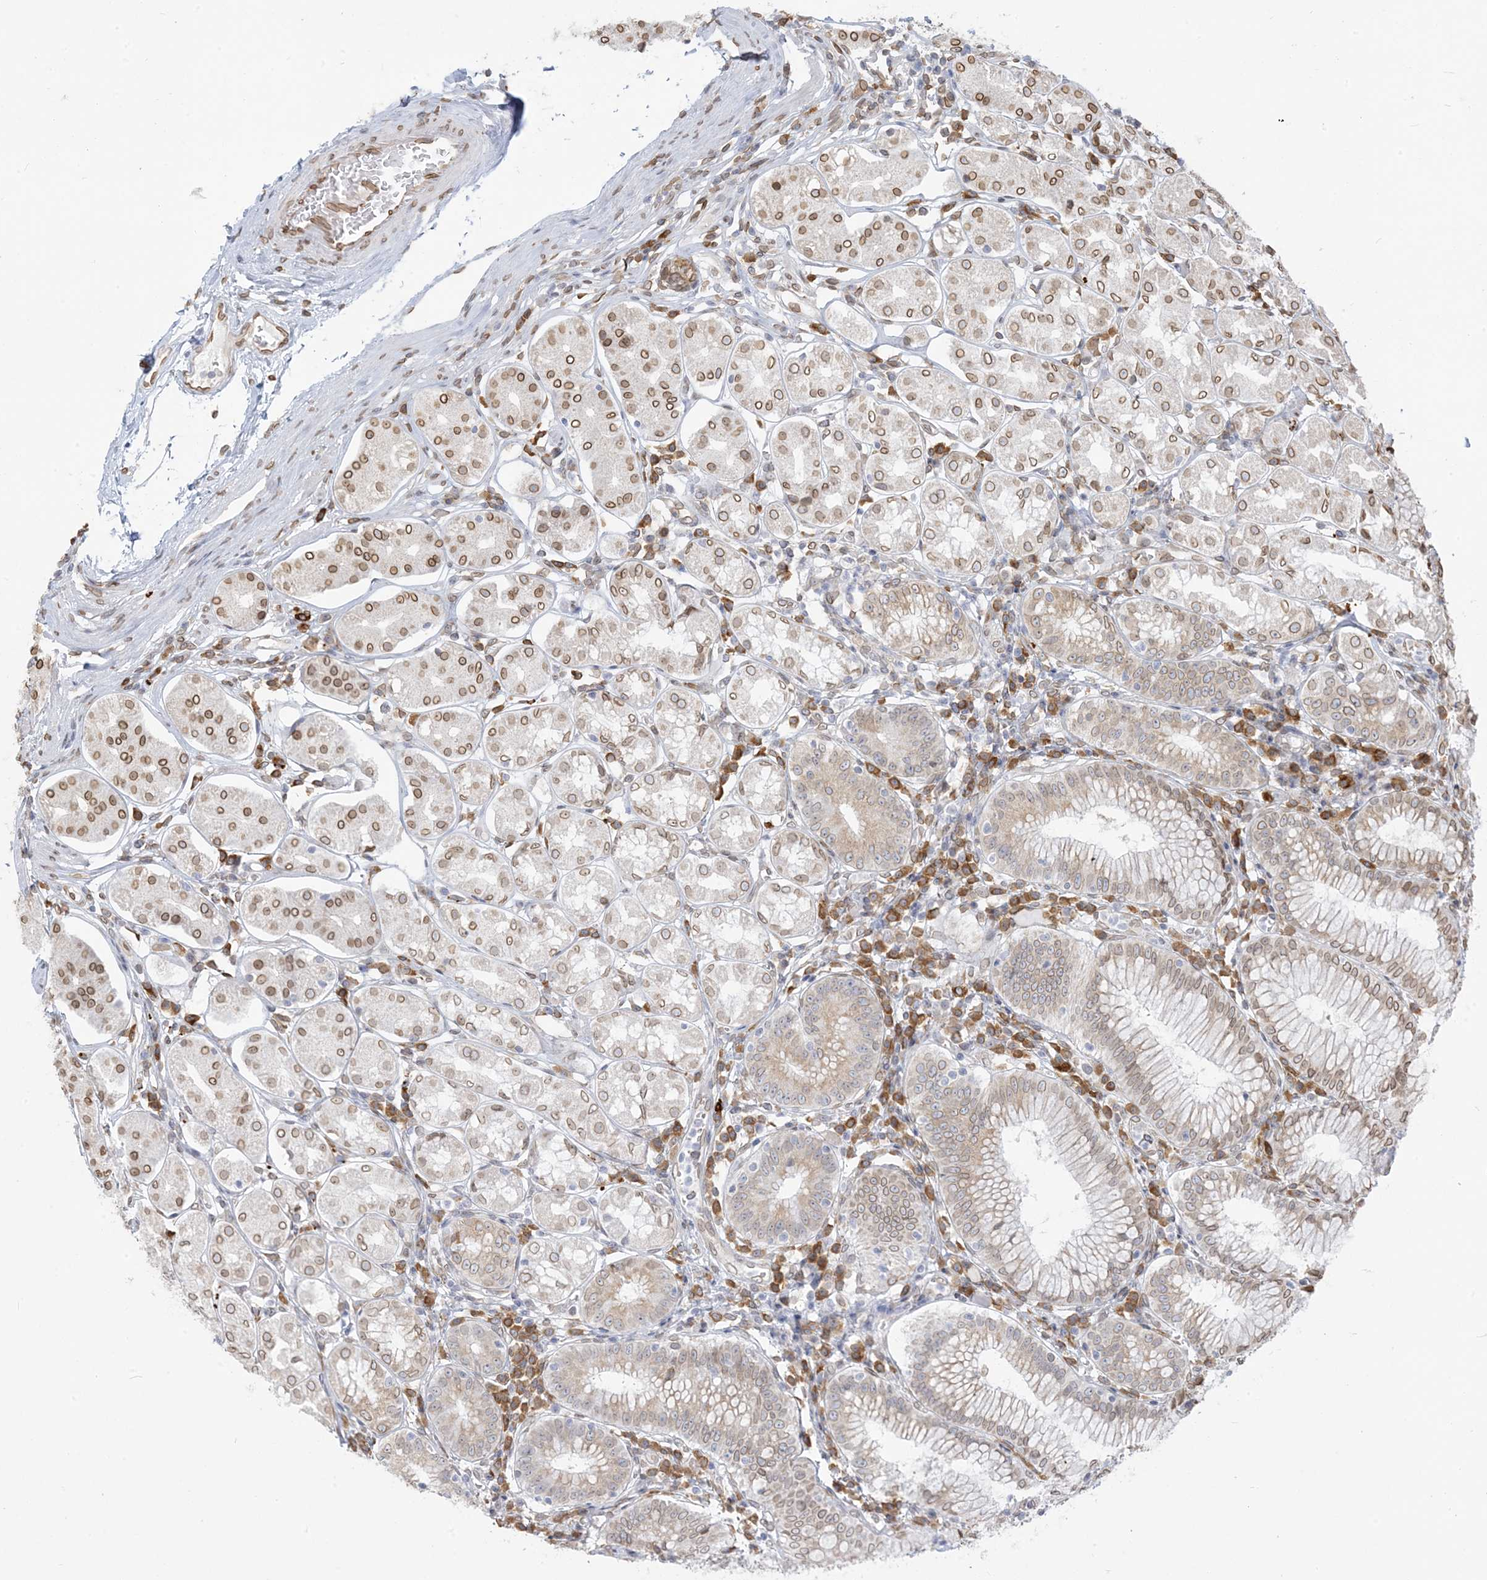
{"staining": {"intensity": "moderate", "quantity": ">75%", "location": "cytoplasmic/membranous,nuclear"}, "tissue": "stomach", "cell_type": "Glandular cells", "image_type": "normal", "snomed": [{"axis": "morphology", "description": "Normal tissue, NOS"}, {"axis": "topography", "description": "Stomach, lower"}], "caption": "A histopathology image showing moderate cytoplasmic/membranous,nuclear positivity in about >75% of glandular cells in normal stomach, as visualized by brown immunohistochemical staining.", "gene": "WWP1", "patient": {"sex": "female", "age": 56}}